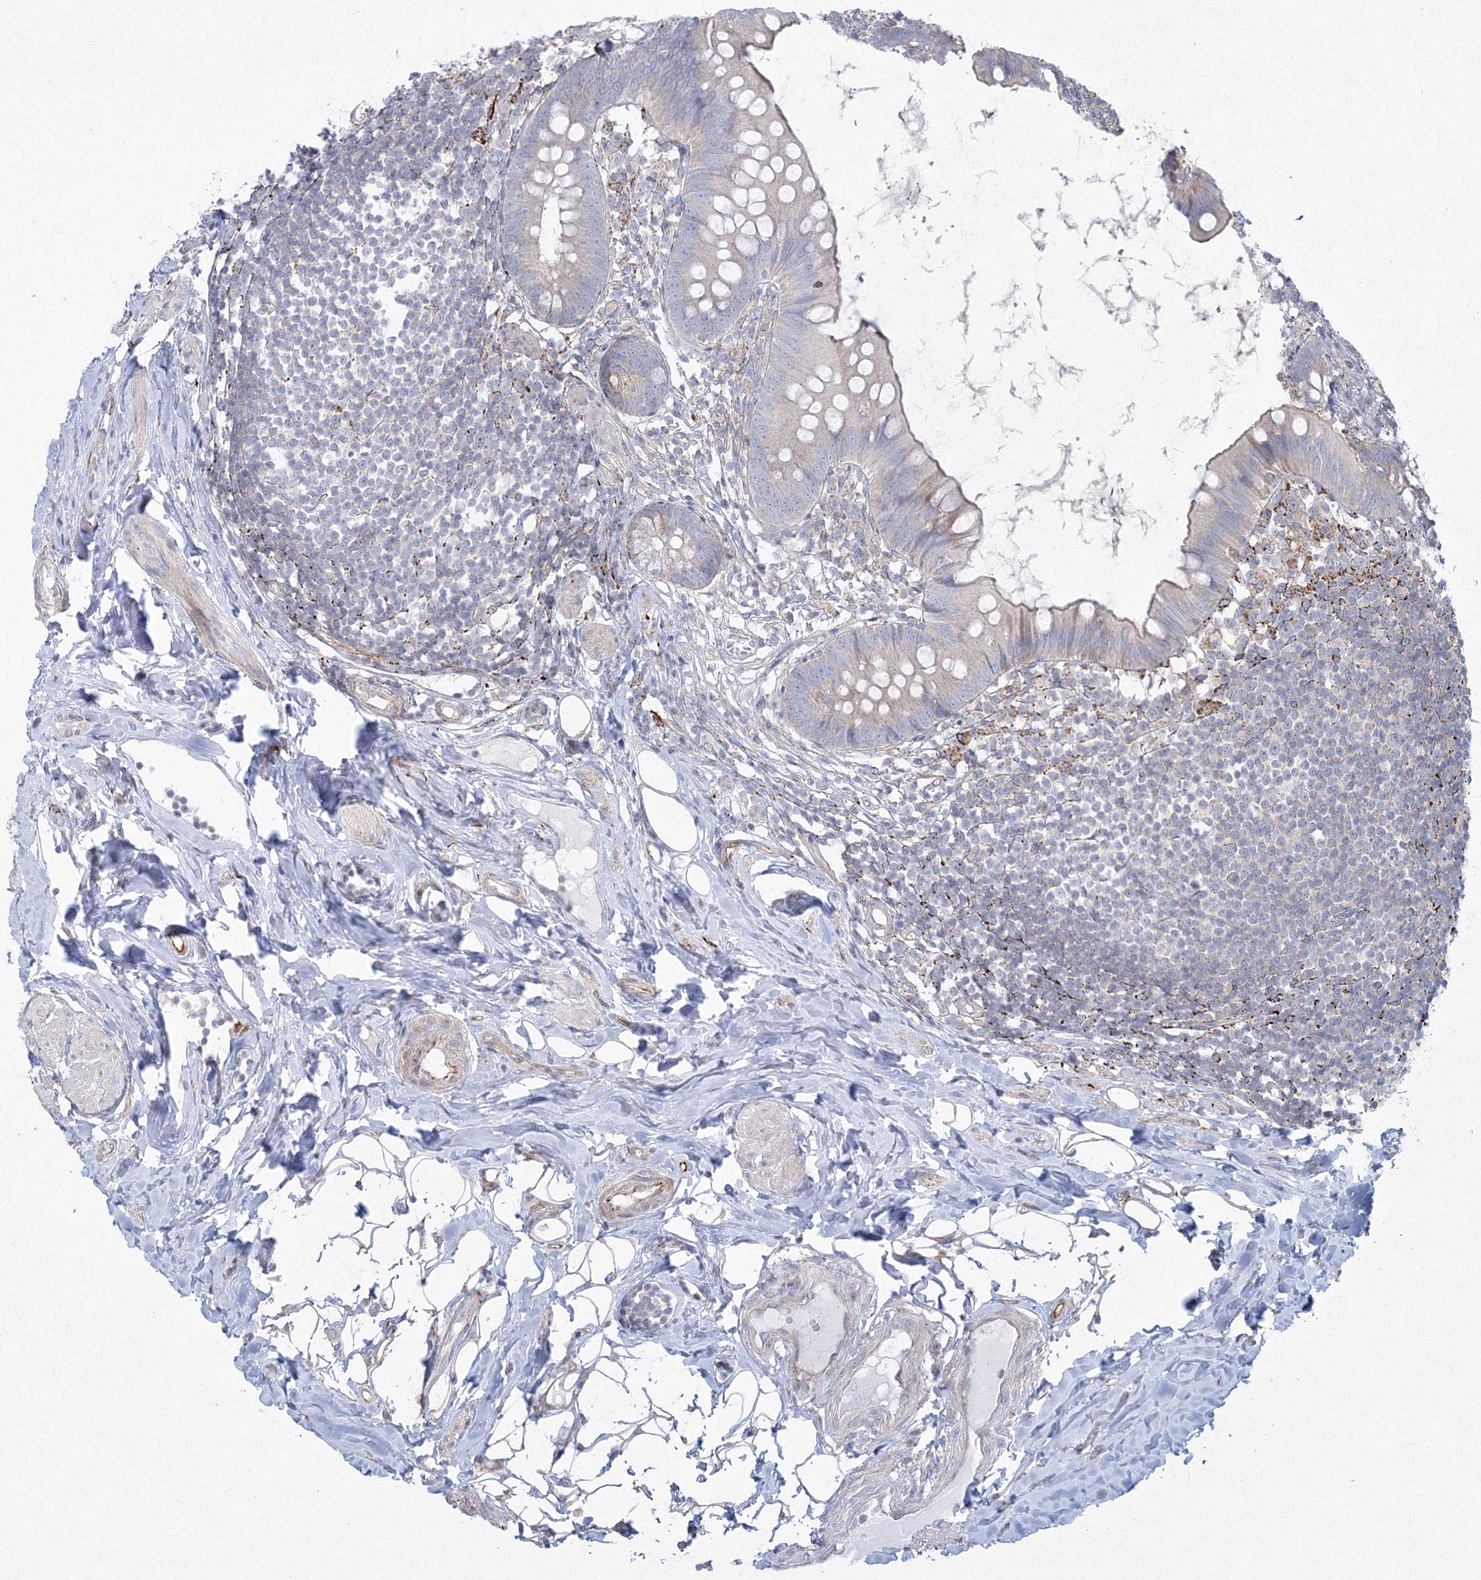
{"staining": {"intensity": "negative", "quantity": "none", "location": "none"}, "tissue": "appendix", "cell_type": "Glandular cells", "image_type": "normal", "snomed": [{"axis": "morphology", "description": "Normal tissue, NOS"}, {"axis": "topography", "description": "Appendix"}], "caption": "The micrograph reveals no staining of glandular cells in unremarkable appendix.", "gene": "WDR49", "patient": {"sex": "female", "age": 62}}